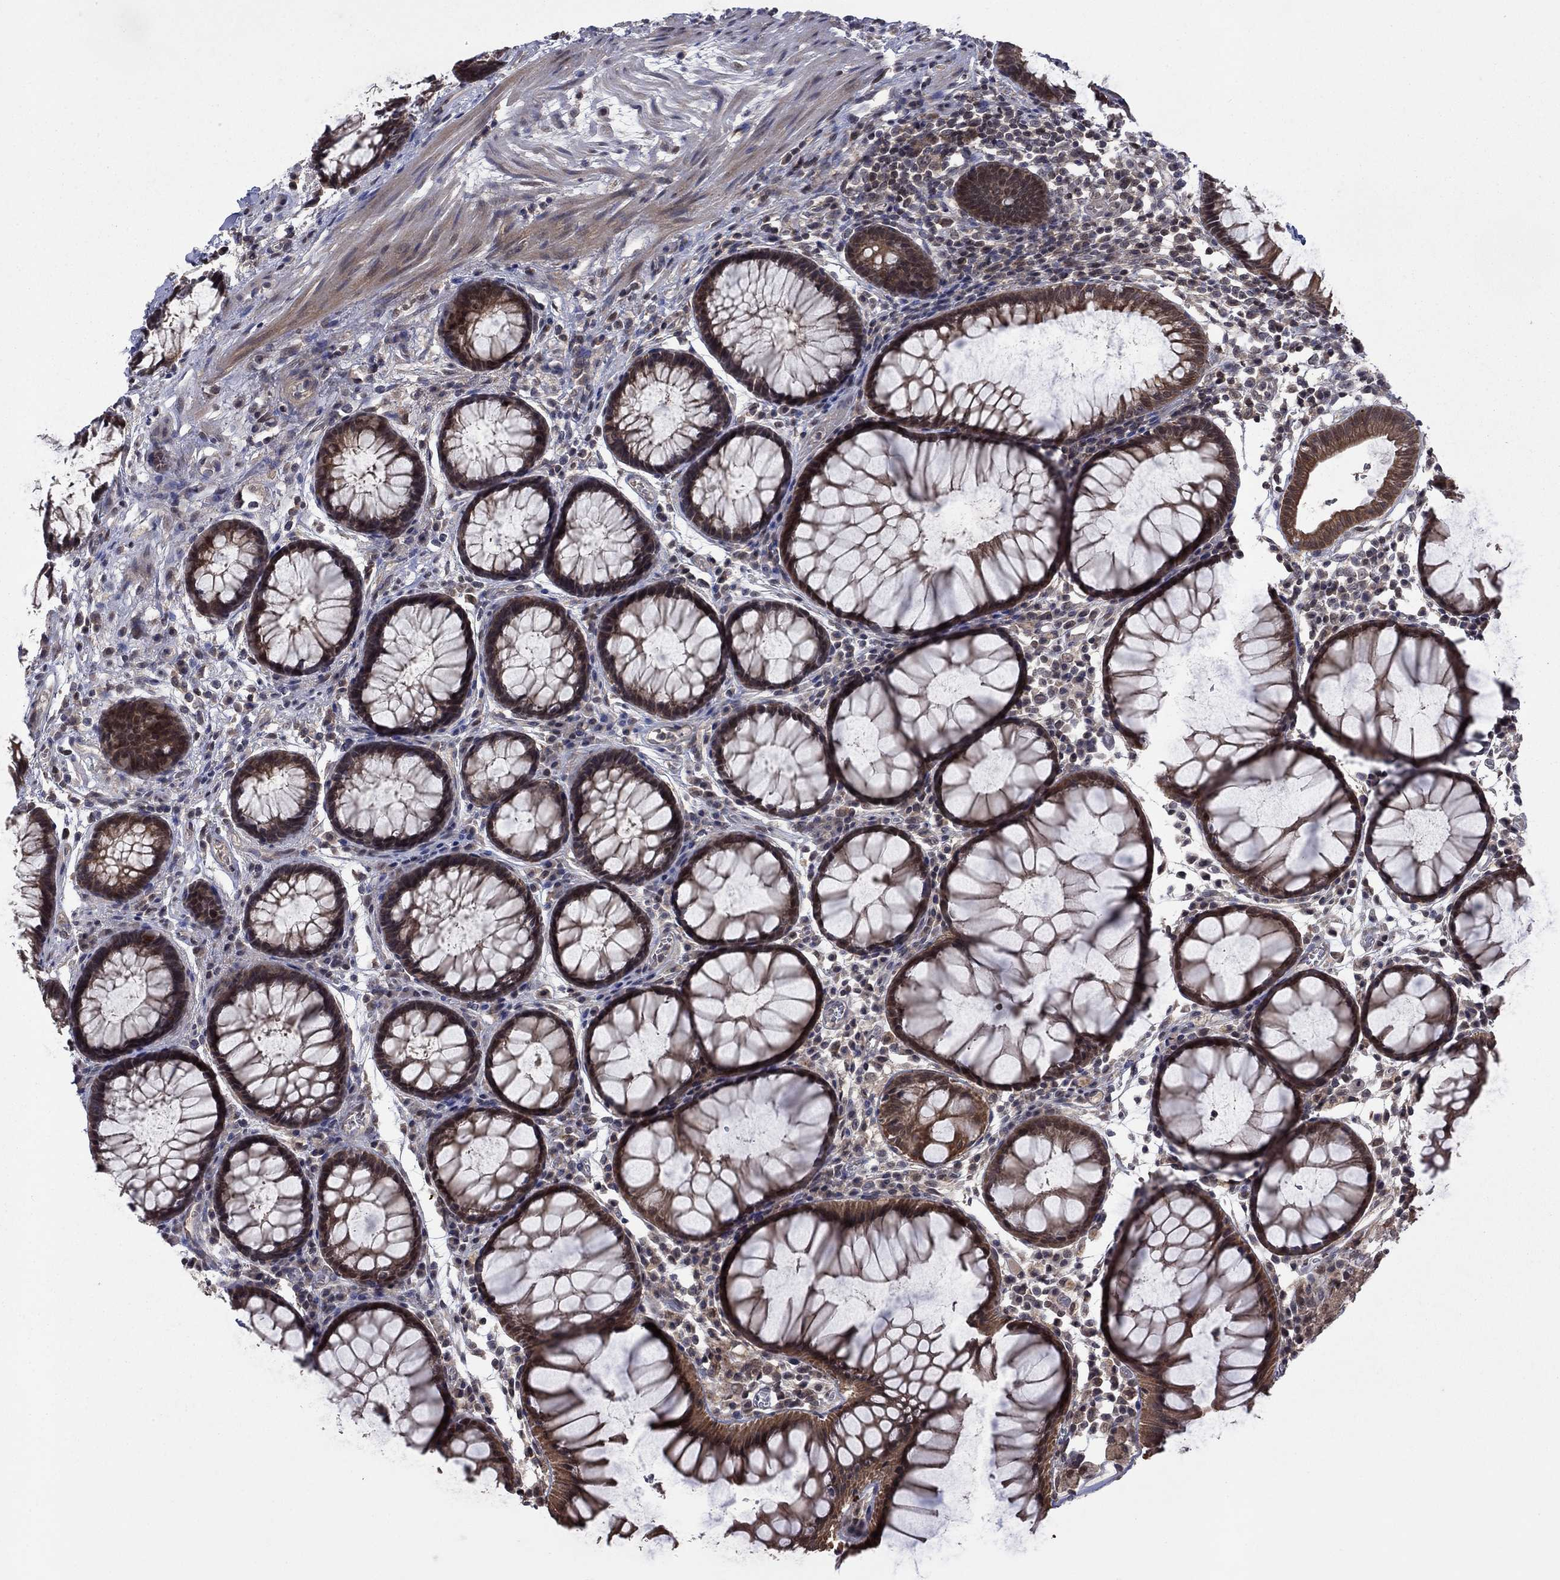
{"staining": {"intensity": "moderate", "quantity": ">75%", "location": "cytoplasmic/membranous"}, "tissue": "rectum", "cell_type": "Glandular cells", "image_type": "normal", "snomed": [{"axis": "morphology", "description": "Normal tissue, NOS"}, {"axis": "topography", "description": "Rectum"}], "caption": "Rectum stained with DAB immunohistochemistry demonstrates medium levels of moderate cytoplasmic/membranous staining in about >75% of glandular cells.", "gene": "IAH1", "patient": {"sex": "female", "age": 68}}